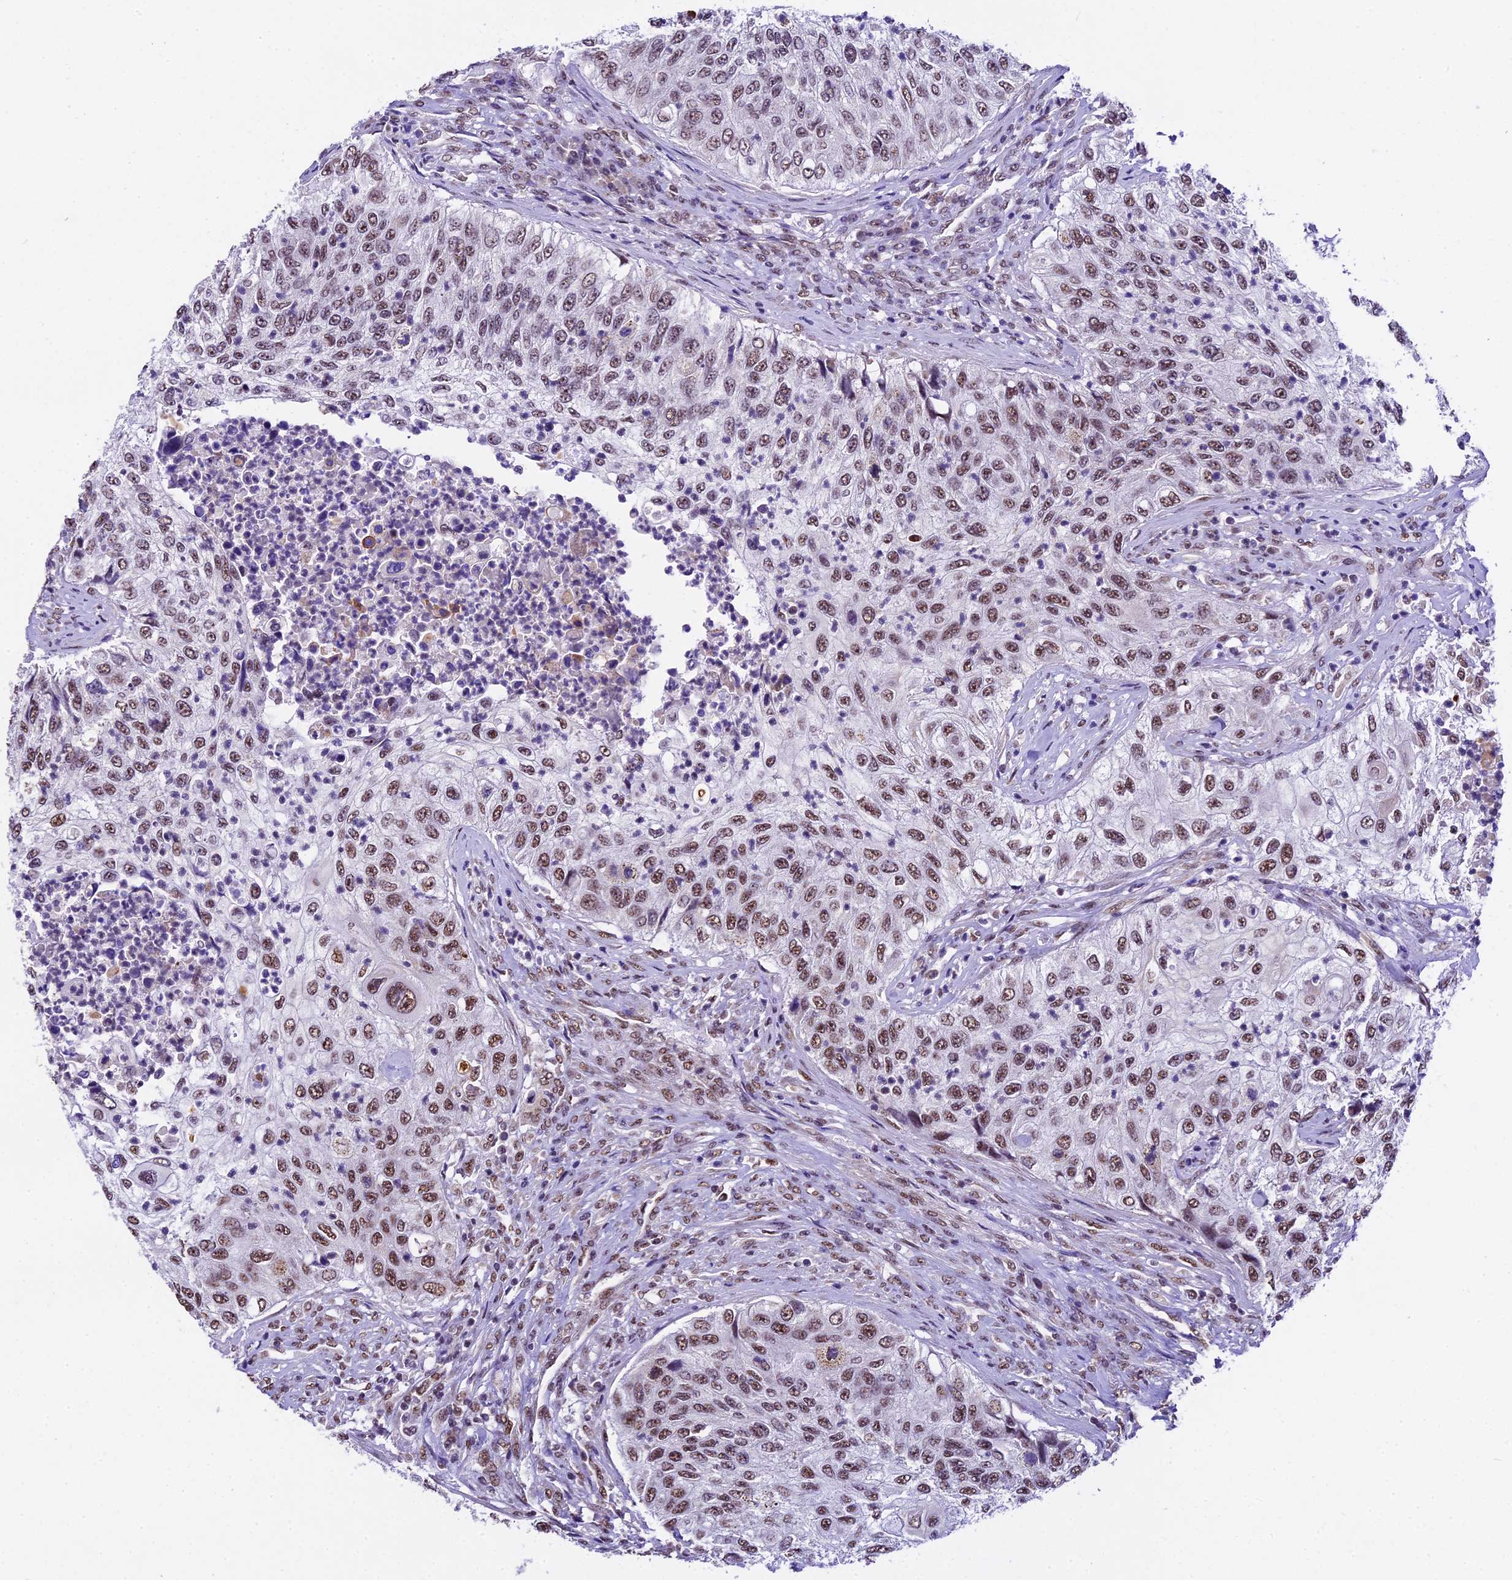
{"staining": {"intensity": "moderate", "quantity": ">75%", "location": "nuclear"}, "tissue": "urothelial cancer", "cell_type": "Tumor cells", "image_type": "cancer", "snomed": [{"axis": "morphology", "description": "Urothelial carcinoma, High grade"}, {"axis": "topography", "description": "Urinary bladder"}], "caption": "Immunohistochemical staining of urothelial cancer demonstrates medium levels of moderate nuclear protein expression in approximately >75% of tumor cells.", "gene": "CARS2", "patient": {"sex": "female", "age": 60}}